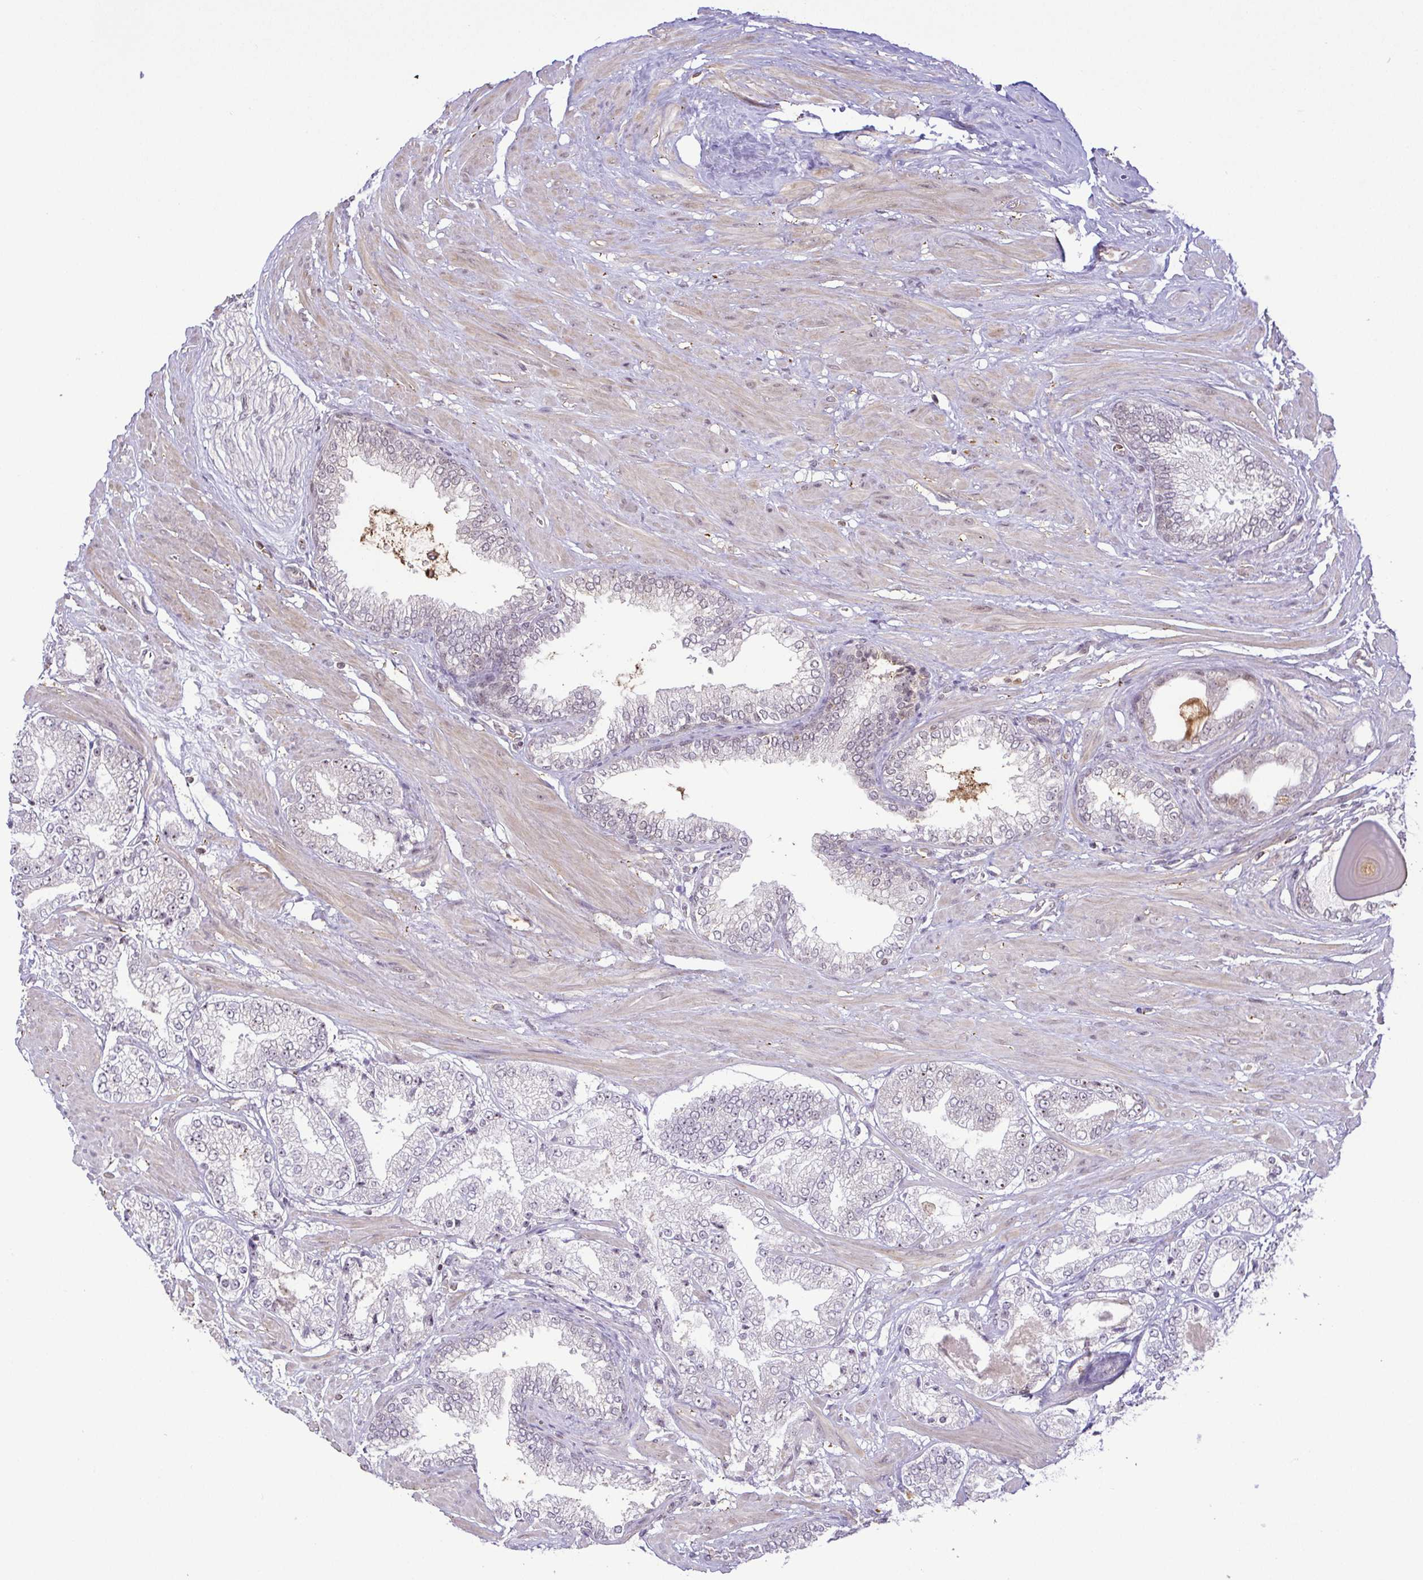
{"staining": {"intensity": "negative", "quantity": "none", "location": "none"}, "tissue": "prostate cancer", "cell_type": "Tumor cells", "image_type": "cancer", "snomed": [{"axis": "morphology", "description": "Adenocarcinoma, High grade"}, {"axis": "topography", "description": "Prostate"}], "caption": "Immunohistochemical staining of human prostate cancer (adenocarcinoma (high-grade)) exhibits no significant staining in tumor cells.", "gene": "RSL24D1", "patient": {"sex": "male", "age": 64}}